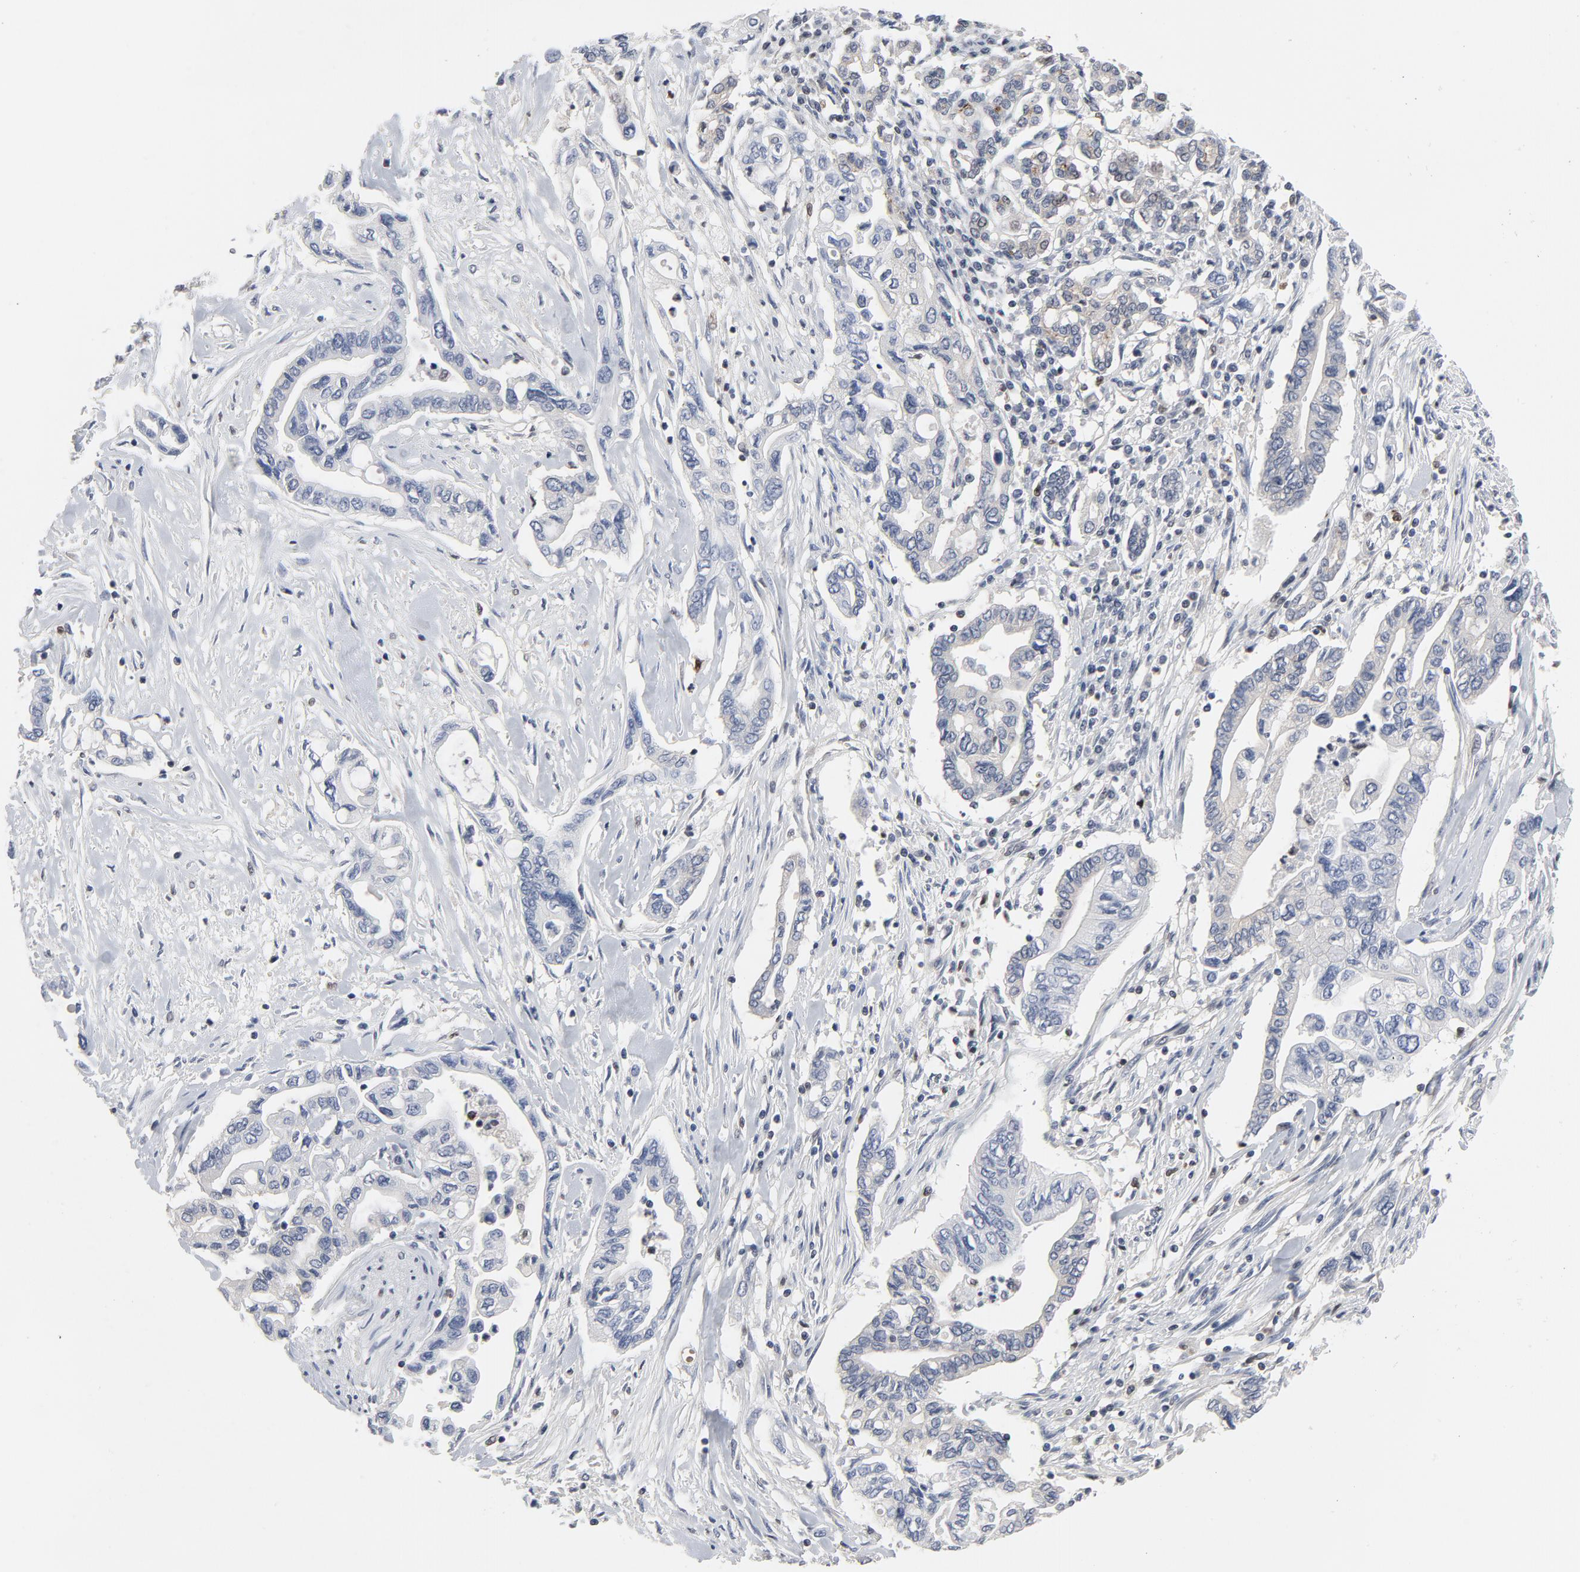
{"staining": {"intensity": "negative", "quantity": "none", "location": "none"}, "tissue": "pancreatic cancer", "cell_type": "Tumor cells", "image_type": "cancer", "snomed": [{"axis": "morphology", "description": "Adenocarcinoma, NOS"}, {"axis": "topography", "description": "Pancreas"}], "caption": "Micrograph shows no protein staining in tumor cells of adenocarcinoma (pancreatic) tissue.", "gene": "NFKB1", "patient": {"sex": "female", "age": 57}}